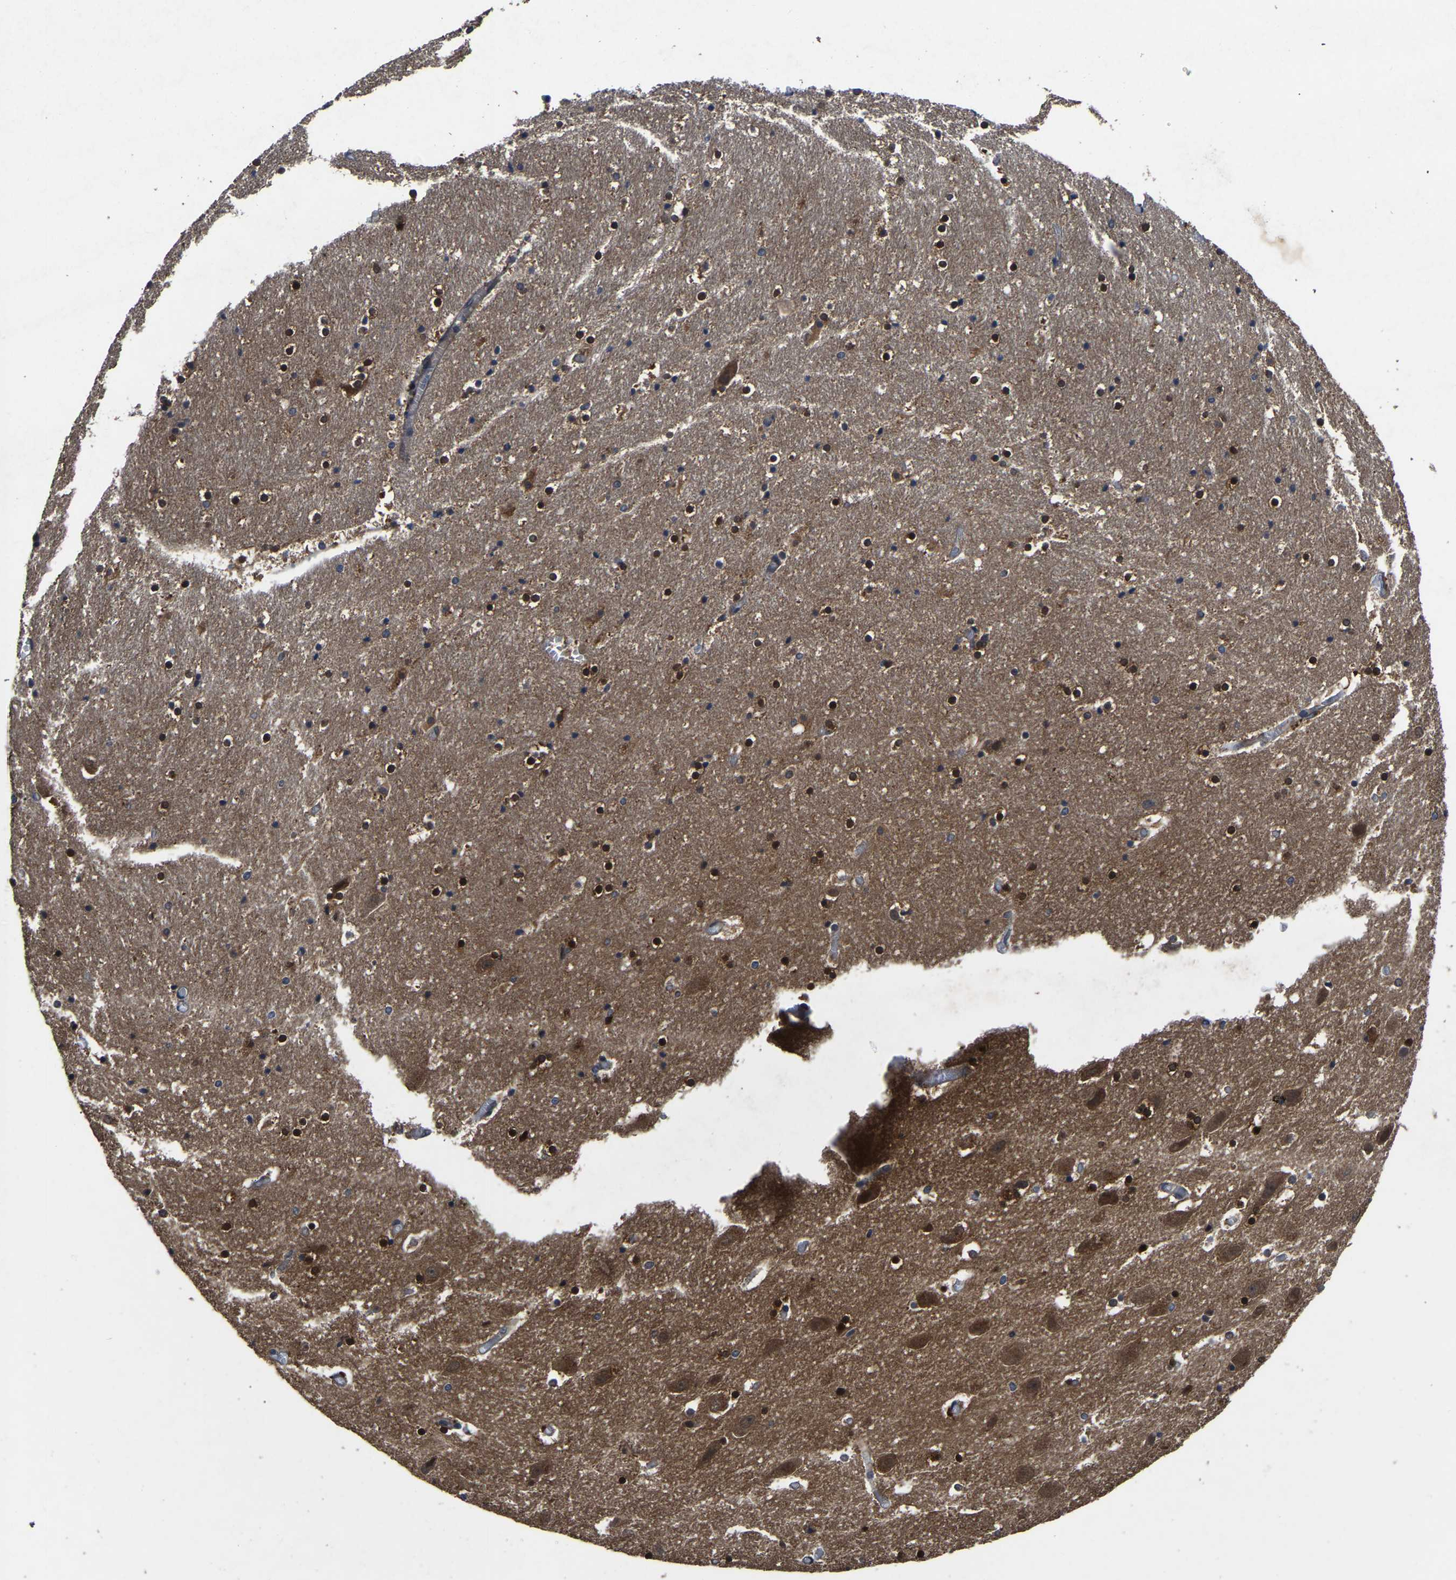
{"staining": {"intensity": "strong", "quantity": "25%-75%", "location": "cytoplasmic/membranous,nuclear"}, "tissue": "hippocampus", "cell_type": "Glial cells", "image_type": "normal", "snomed": [{"axis": "morphology", "description": "Normal tissue, NOS"}, {"axis": "topography", "description": "Hippocampus"}], "caption": "An image of human hippocampus stained for a protein shows strong cytoplasmic/membranous,nuclear brown staining in glial cells.", "gene": "FGD5", "patient": {"sex": "male", "age": 45}}